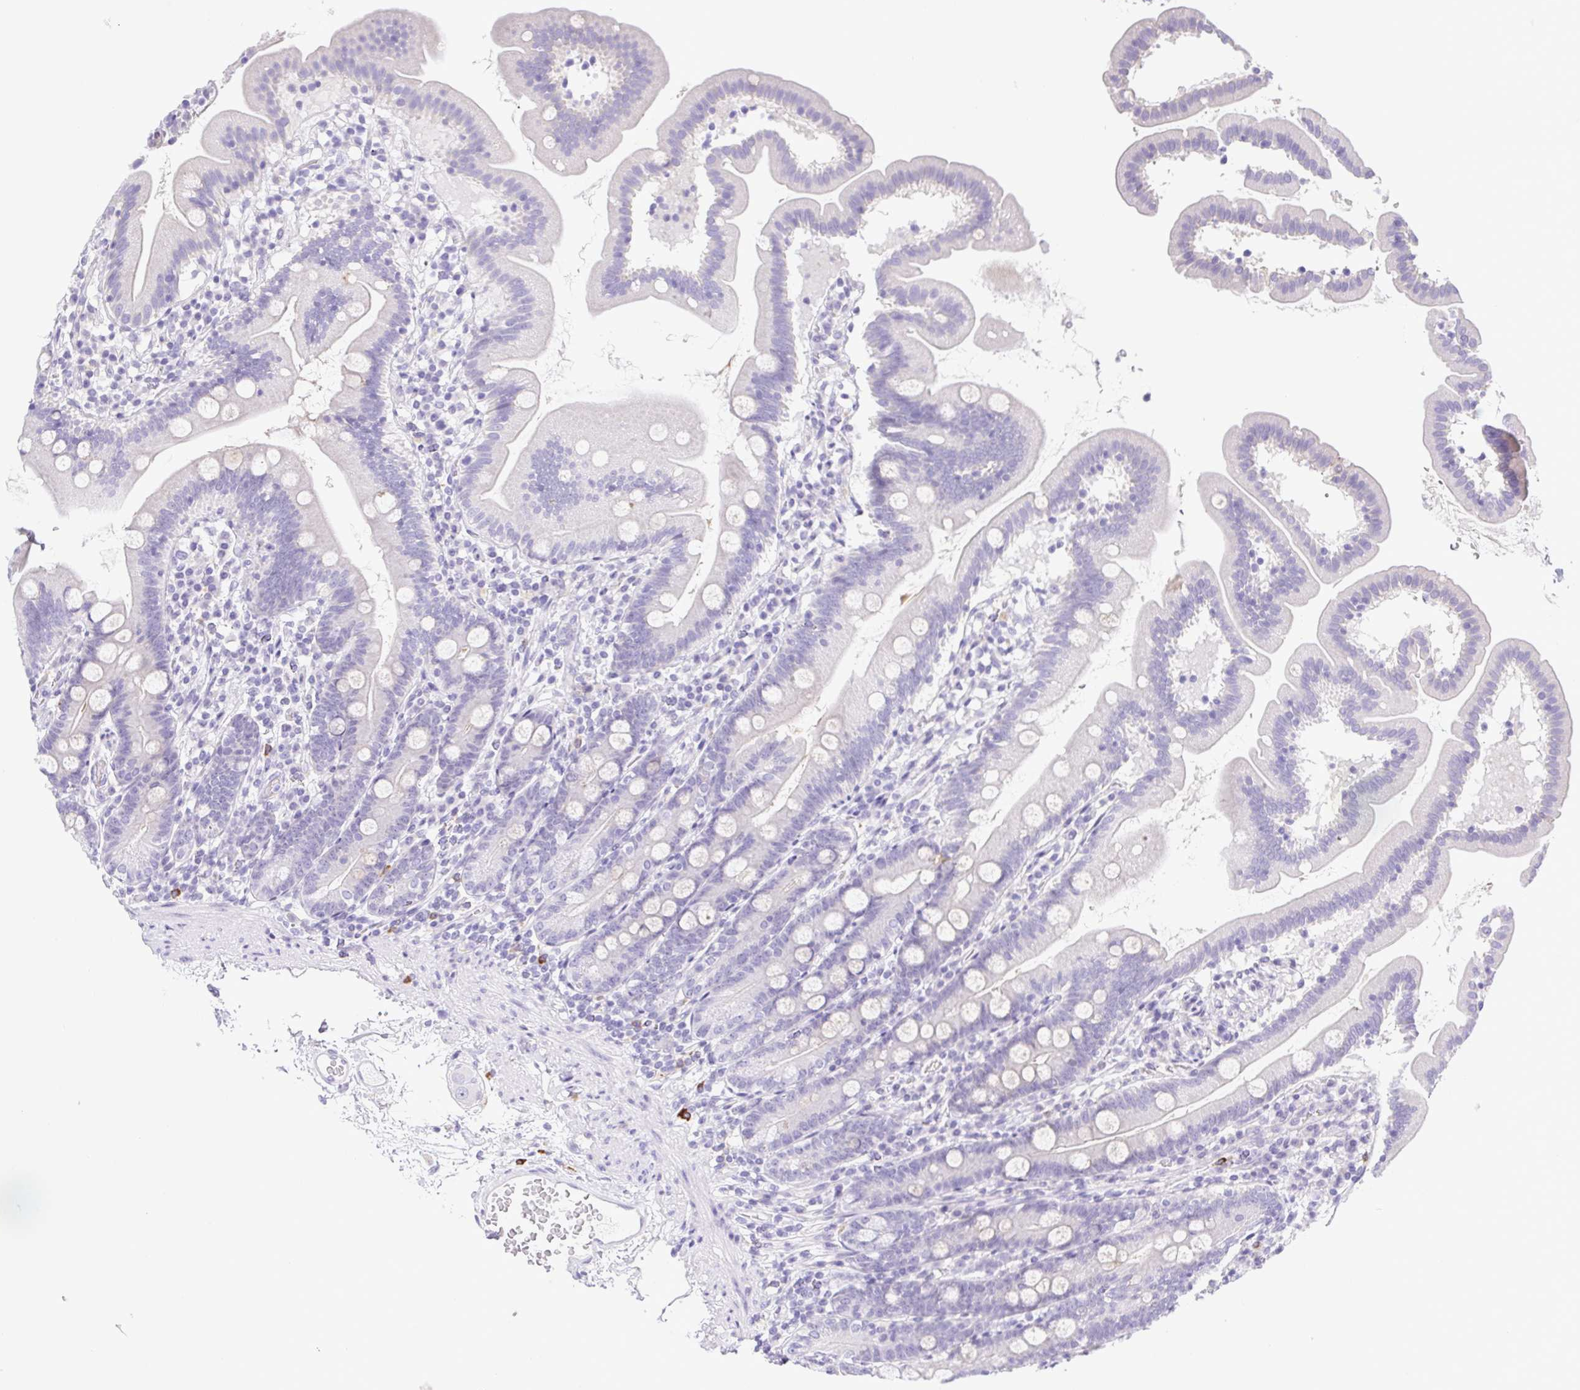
{"staining": {"intensity": "negative", "quantity": "none", "location": "none"}, "tissue": "duodenum", "cell_type": "Glandular cells", "image_type": "normal", "snomed": [{"axis": "morphology", "description": "Normal tissue, NOS"}, {"axis": "topography", "description": "Duodenum"}], "caption": "Normal duodenum was stained to show a protein in brown. There is no significant positivity in glandular cells. The staining is performed using DAB brown chromogen with nuclei counter-stained in using hematoxylin.", "gene": "FAM177B", "patient": {"sex": "female", "age": 67}}